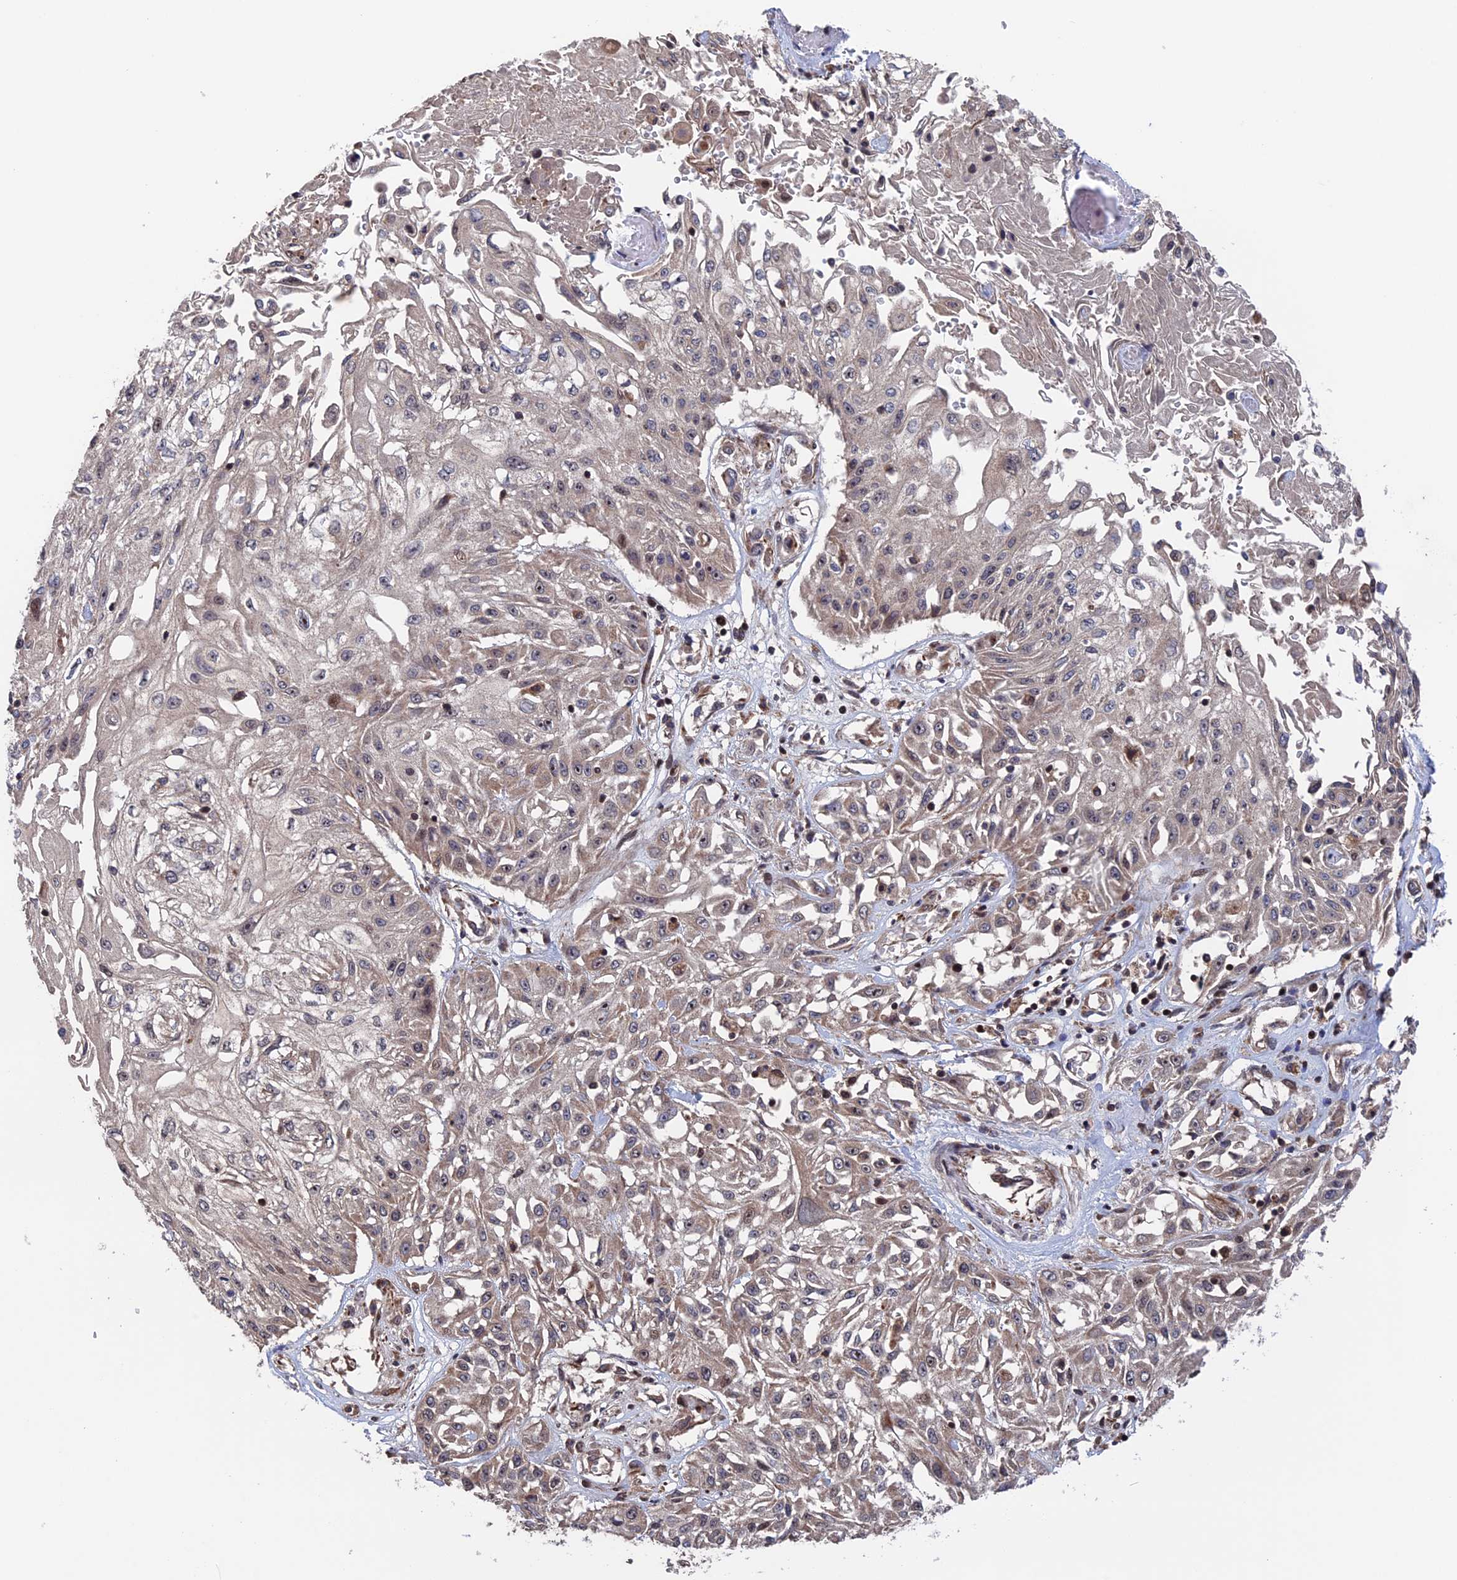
{"staining": {"intensity": "weak", "quantity": "25%-75%", "location": "cytoplasmic/membranous"}, "tissue": "skin cancer", "cell_type": "Tumor cells", "image_type": "cancer", "snomed": [{"axis": "morphology", "description": "Squamous cell carcinoma, NOS"}, {"axis": "morphology", "description": "Squamous cell carcinoma, metastatic, NOS"}, {"axis": "topography", "description": "Skin"}, {"axis": "topography", "description": "Lymph node"}], "caption": "A histopathology image of skin metastatic squamous cell carcinoma stained for a protein demonstrates weak cytoplasmic/membranous brown staining in tumor cells.", "gene": "PLA2G15", "patient": {"sex": "male", "age": 75}}